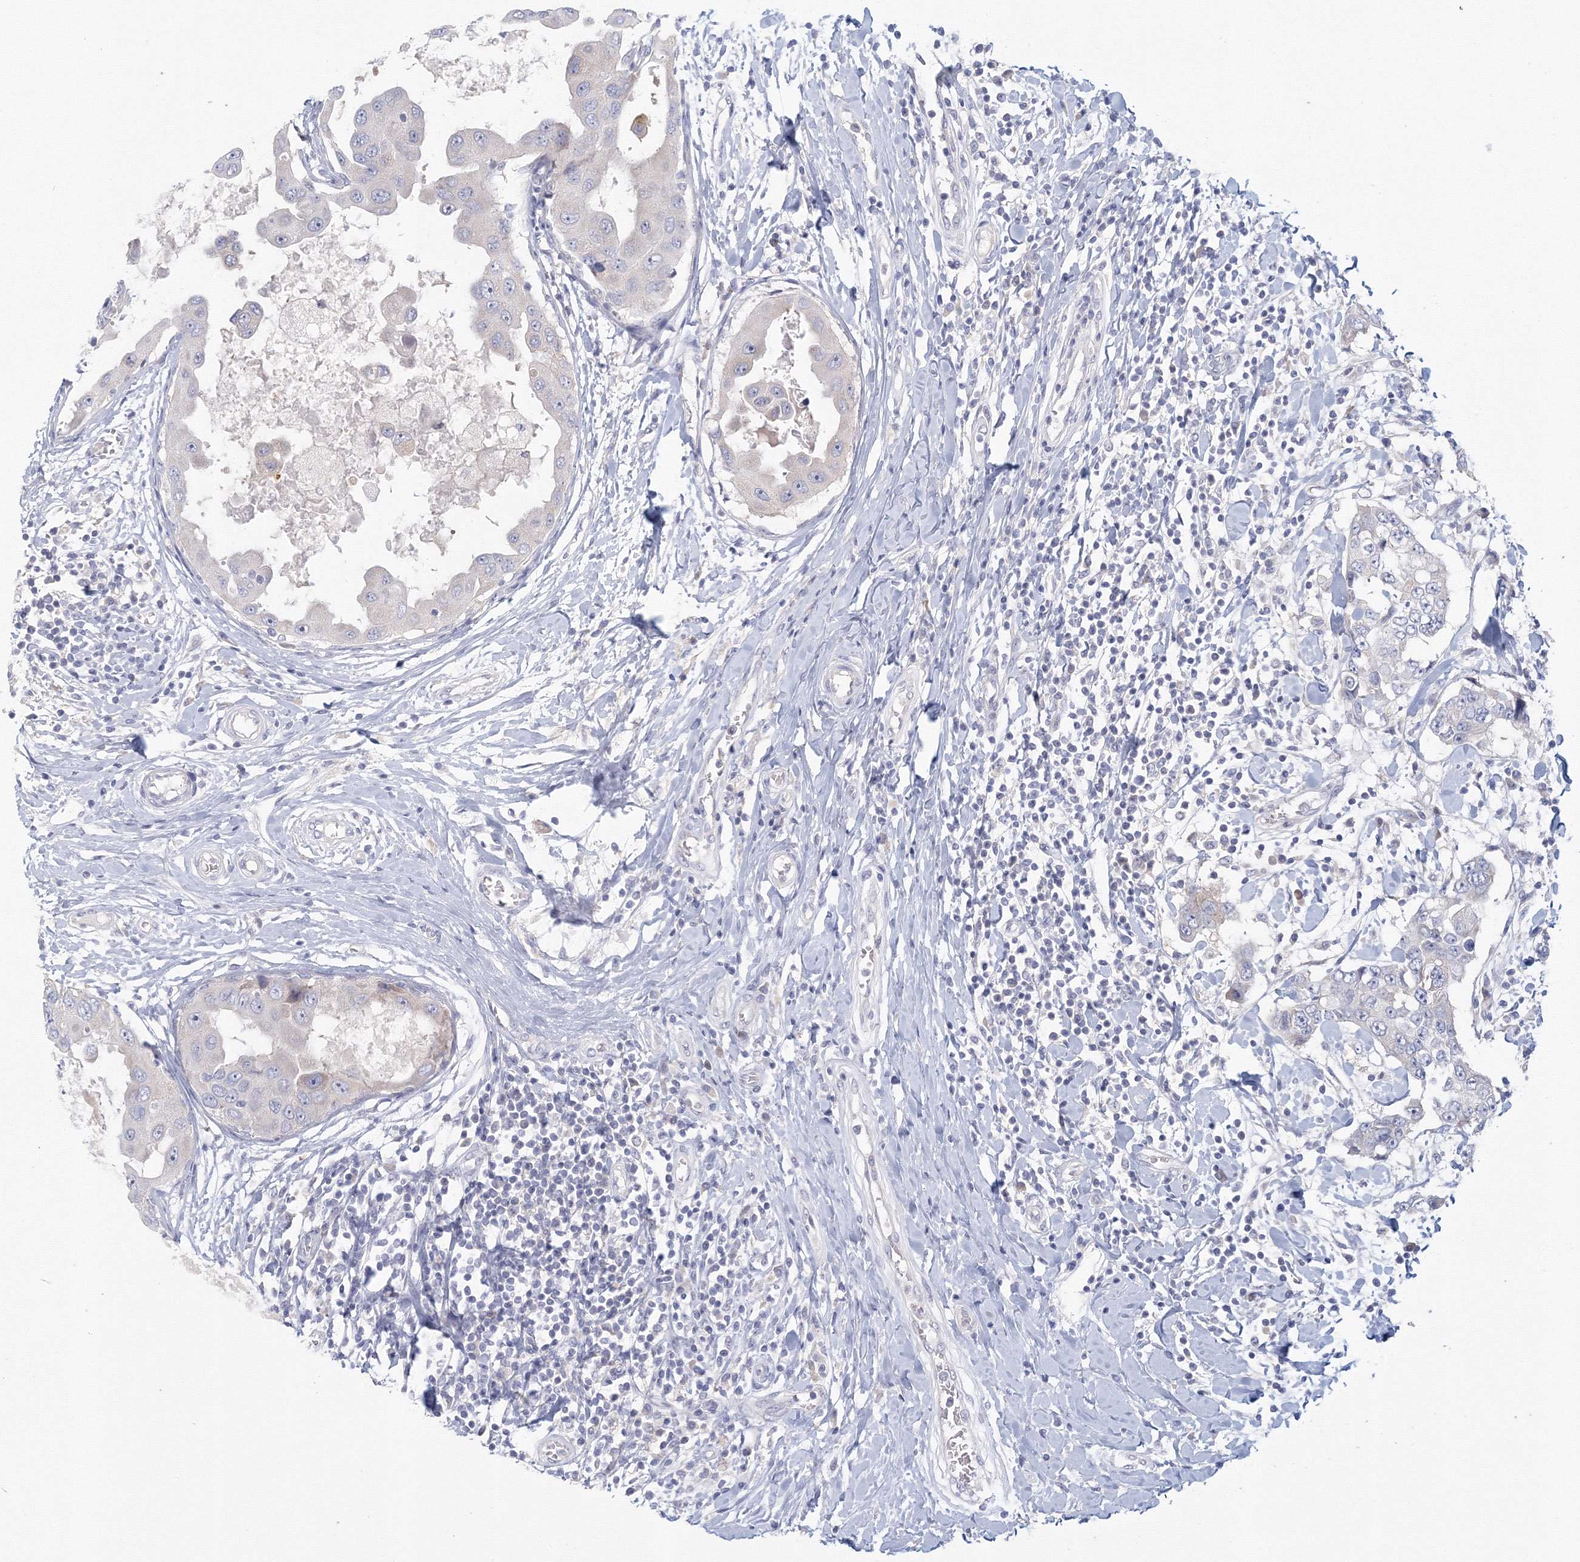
{"staining": {"intensity": "negative", "quantity": "none", "location": "none"}, "tissue": "breast cancer", "cell_type": "Tumor cells", "image_type": "cancer", "snomed": [{"axis": "morphology", "description": "Duct carcinoma"}, {"axis": "topography", "description": "Breast"}], "caption": "Breast cancer (infiltrating ductal carcinoma) was stained to show a protein in brown. There is no significant expression in tumor cells. (Immunohistochemistry, brightfield microscopy, high magnification).", "gene": "TACC2", "patient": {"sex": "female", "age": 27}}